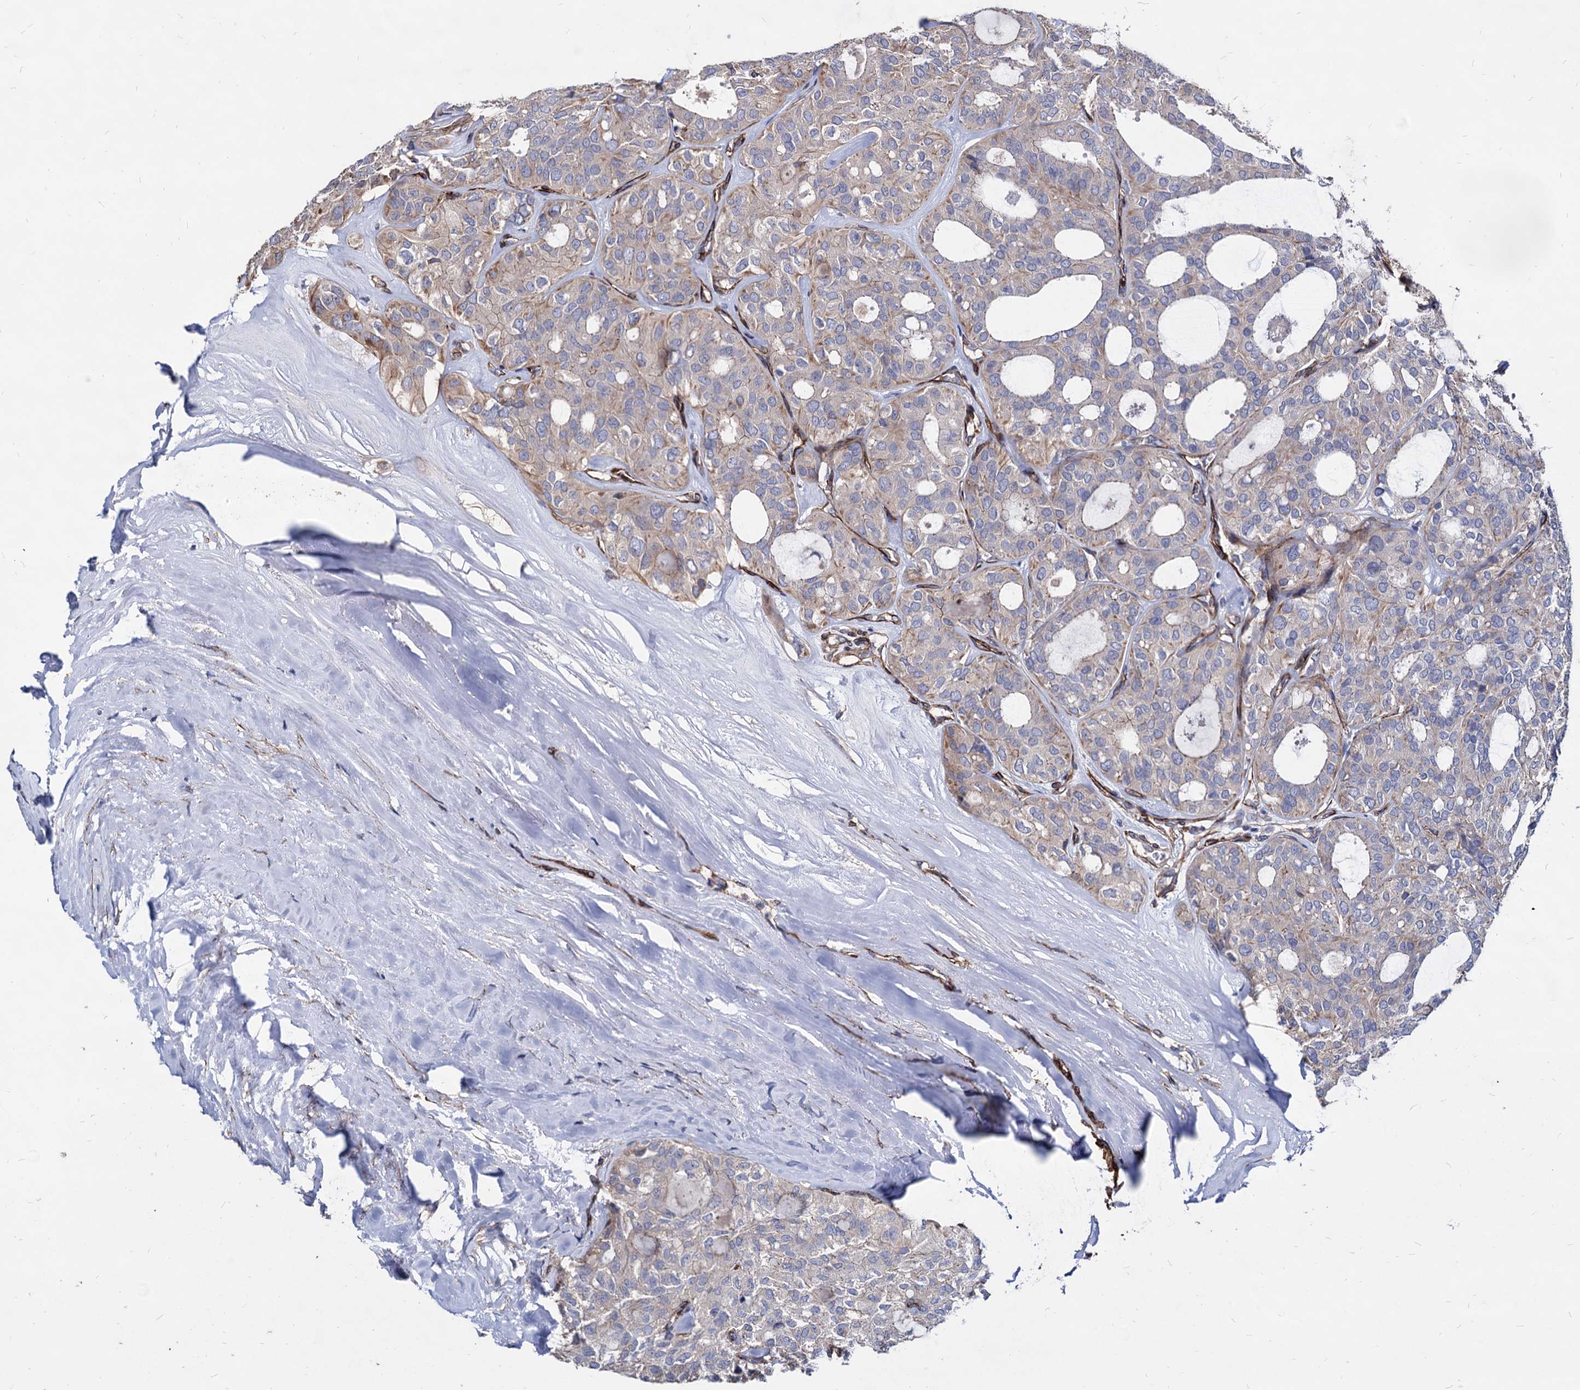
{"staining": {"intensity": "weak", "quantity": "<25%", "location": "cytoplasmic/membranous"}, "tissue": "thyroid cancer", "cell_type": "Tumor cells", "image_type": "cancer", "snomed": [{"axis": "morphology", "description": "Follicular adenoma carcinoma, NOS"}, {"axis": "topography", "description": "Thyroid gland"}], "caption": "Immunohistochemistry (IHC) histopathology image of thyroid cancer (follicular adenoma carcinoma) stained for a protein (brown), which reveals no positivity in tumor cells. The staining is performed using DAB brown chromogen with nuclei counter-stained in using hematoxylin.", "gene": "WDR11", "patient": {"sex": "male", "age": 75}}